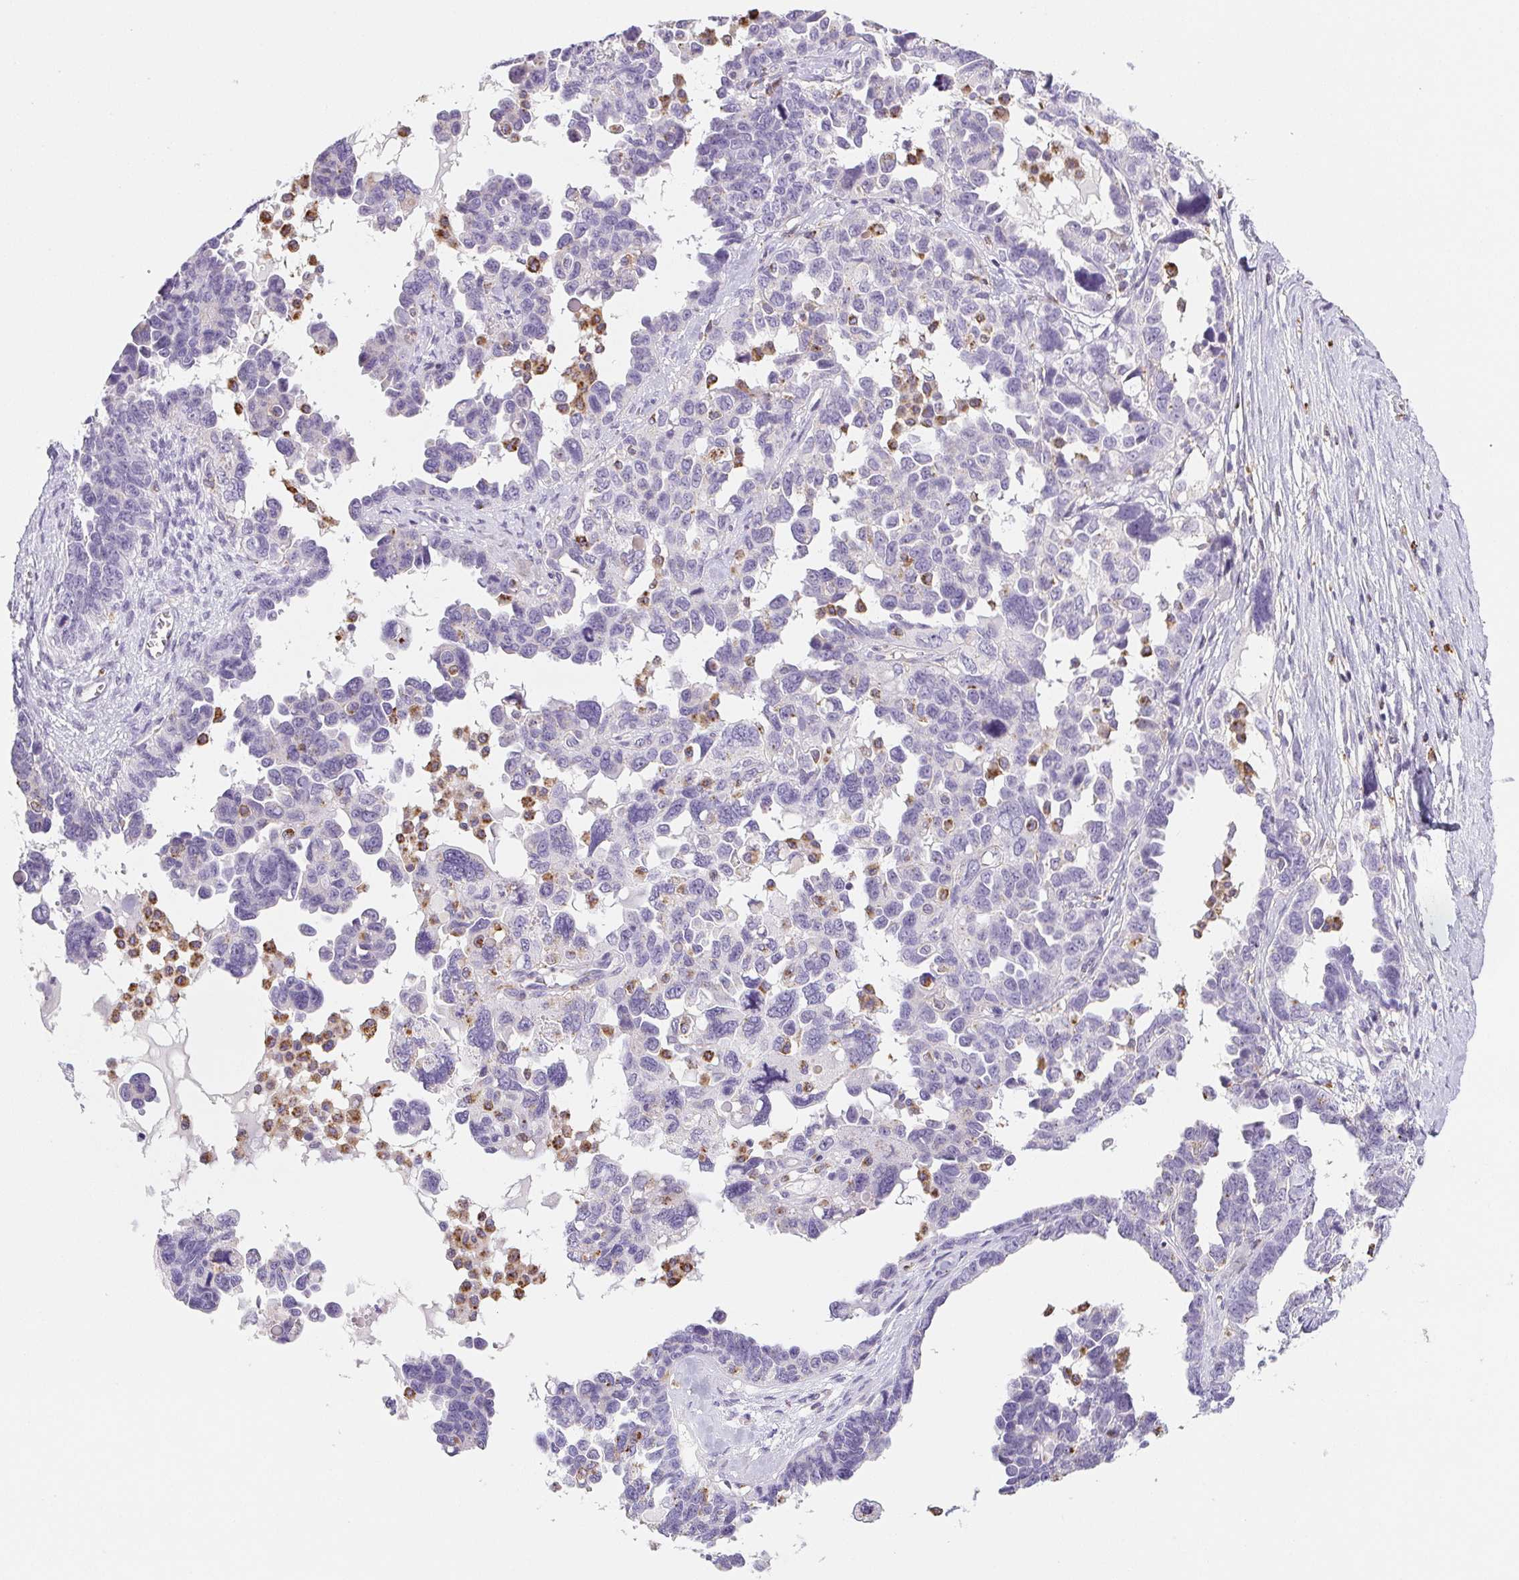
{"staining": {"intensity": "negative", "quantity": "none", "location": "none"}, "tissue": "ovarian cancer", "cell_type": "Tumor cells", "image_type": "cancer", "snomed": [{"axis": "morphology", "description": "Cystadenocarcinoma, serous, NOS"}, {"axis": "topography", "description": "Ovary"}], "caption": "IHC image of neoplastic tissue: ovarian cancer (serous cystadenocarcinoma) stained with DAB shows no significant protein staining in tumor cells.", "gene": "LIPA", "patient": {"sex": "female", "age": 69}}